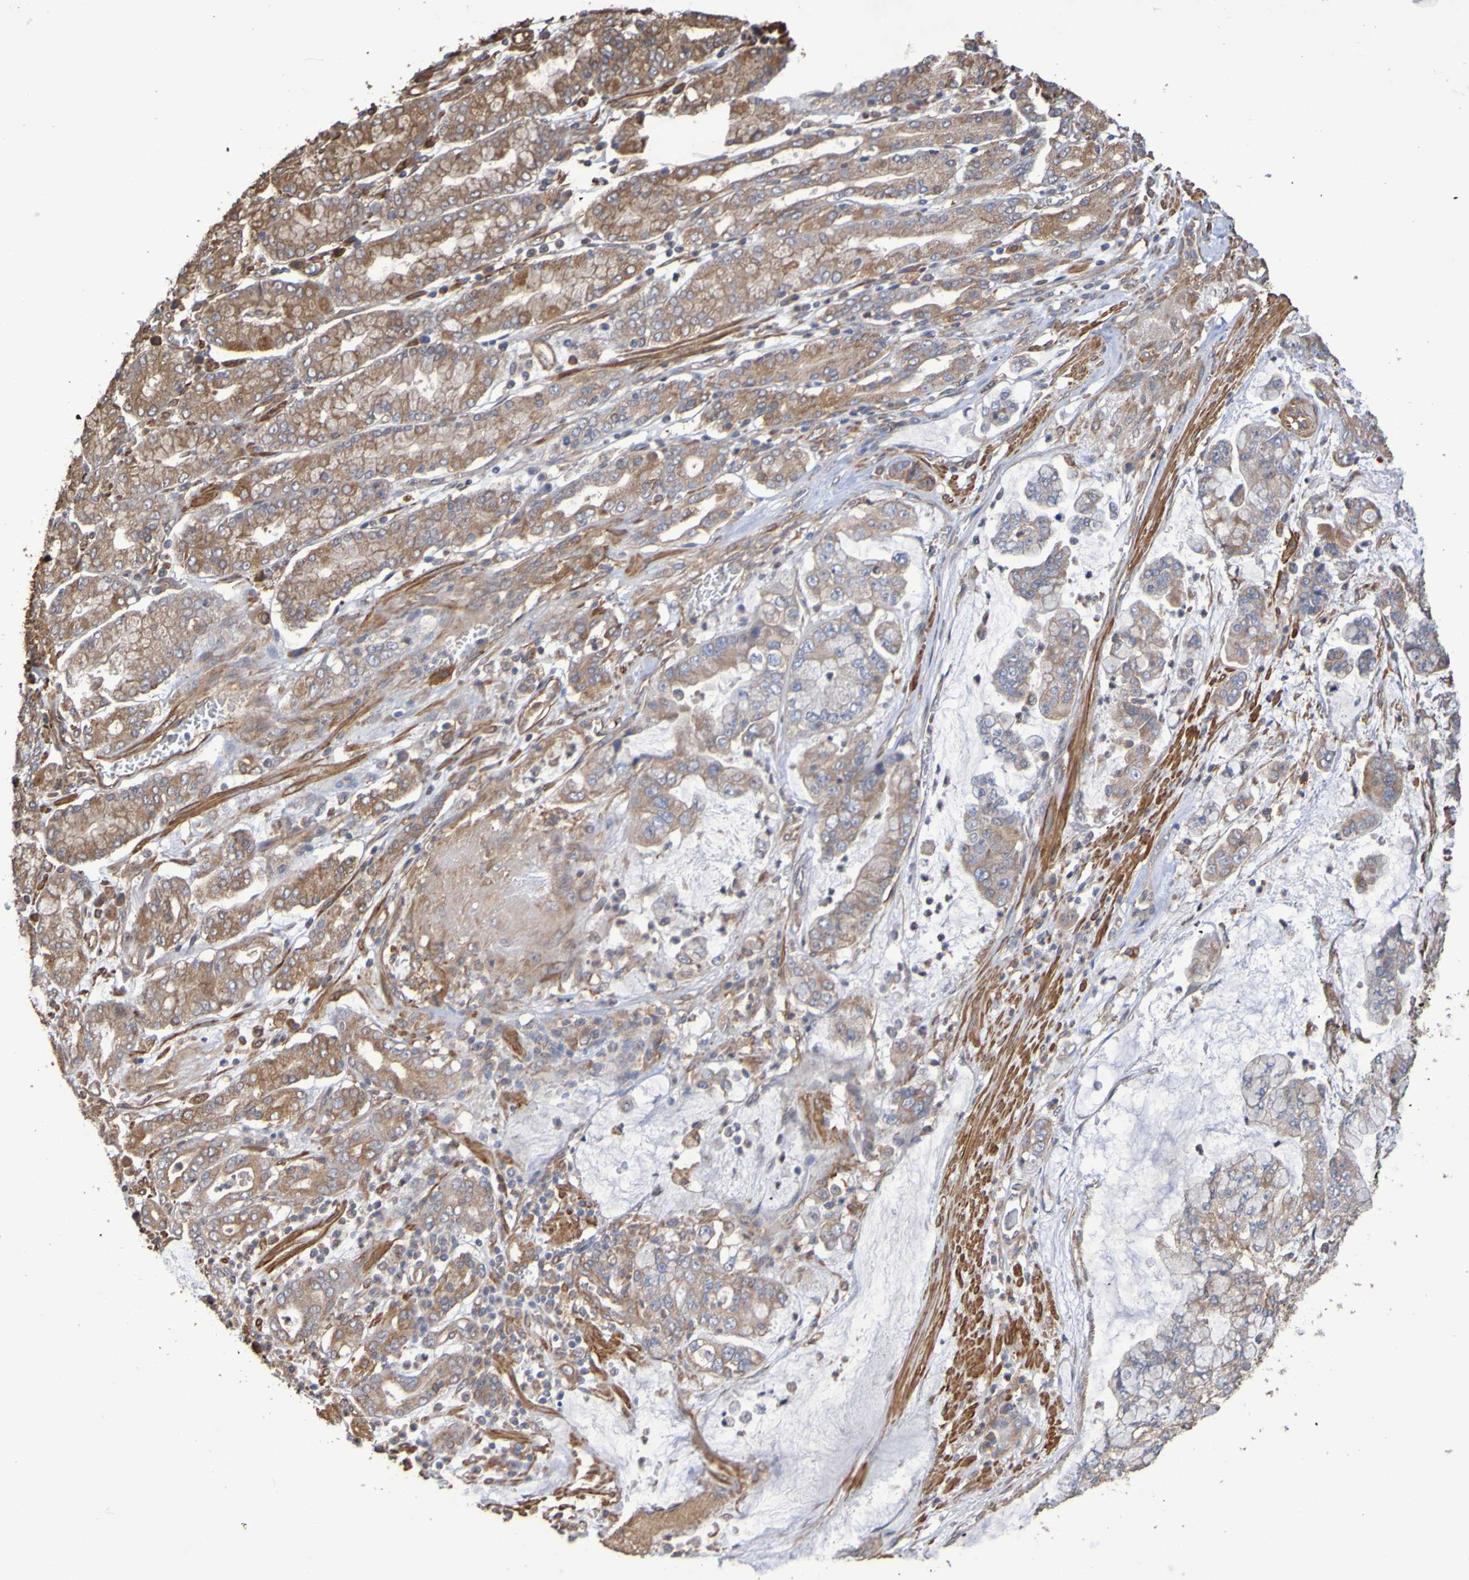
{"staining": {"intensity": "moderate", "quantity": ">75%", "location": "cytoplasmic/membranous"}, "tissue": "stomach cancer", "cell_type": "Tumor cells", "image_type": "cancer", "snomed": [{"axis": "morphology", "description": "Normal tissue, NOS"}, {"axis": "morphology", "description": "Adenocarcinoma, NOS"}, {"axis": "topography", "description": "Stomach, upper"}, {"axis": "topography", "description": "Stomach"}], "caption": "Immunohistochemistry image of neoplastic tissue: adenocarcinoma (stomach) stained using immunohistochemistry (IHC) demonstrates medium levels of moderate protein expression localized specifically in the cytoplasmic/membranous of tumor cells, appearing as a cytoplasmic/membranous brown color.", "gene": "RAB11A", "patient": {"sex": "male", "age": 76}}